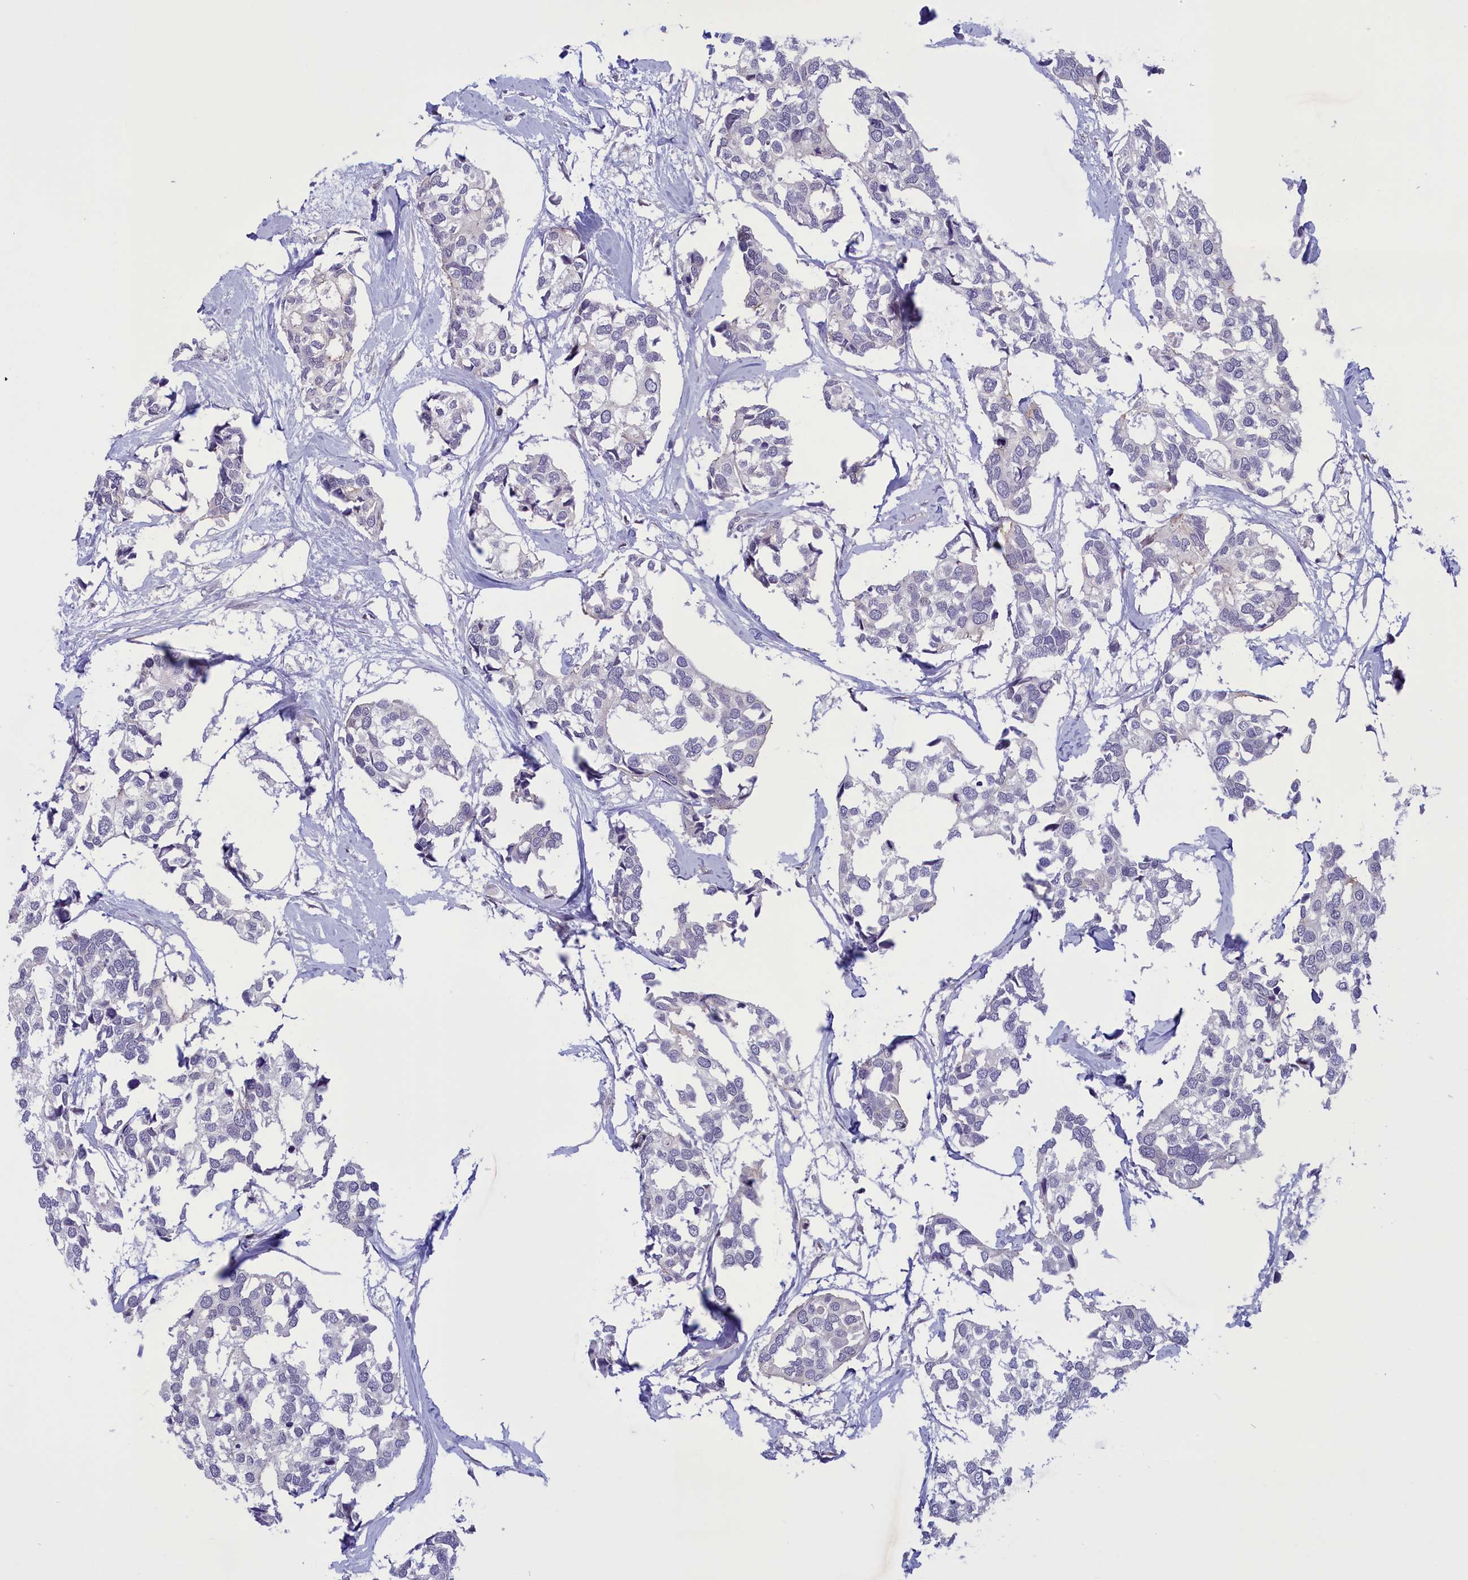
{"staining": {"intensity": "negative", "quantity": "none", "location": "none"}, "tissue": "breast cancer", "cell_type": "Tumor cells", "image_type": "cancer", "snomed": [{"axis": "morphology", "description": "Duct carcinoma"}, {"axis": "topography", "description": "Breast"}], "caption": "Immunohistochemistry photomicrograph of neoplastic tissue: human breast cancer stained with DAB (3,3'-diaminobenzidine) demonstrates no significant protein expression in tumor cells.", "gene": "CORO2A", "patient": {"sex": "female", "age": 83}}